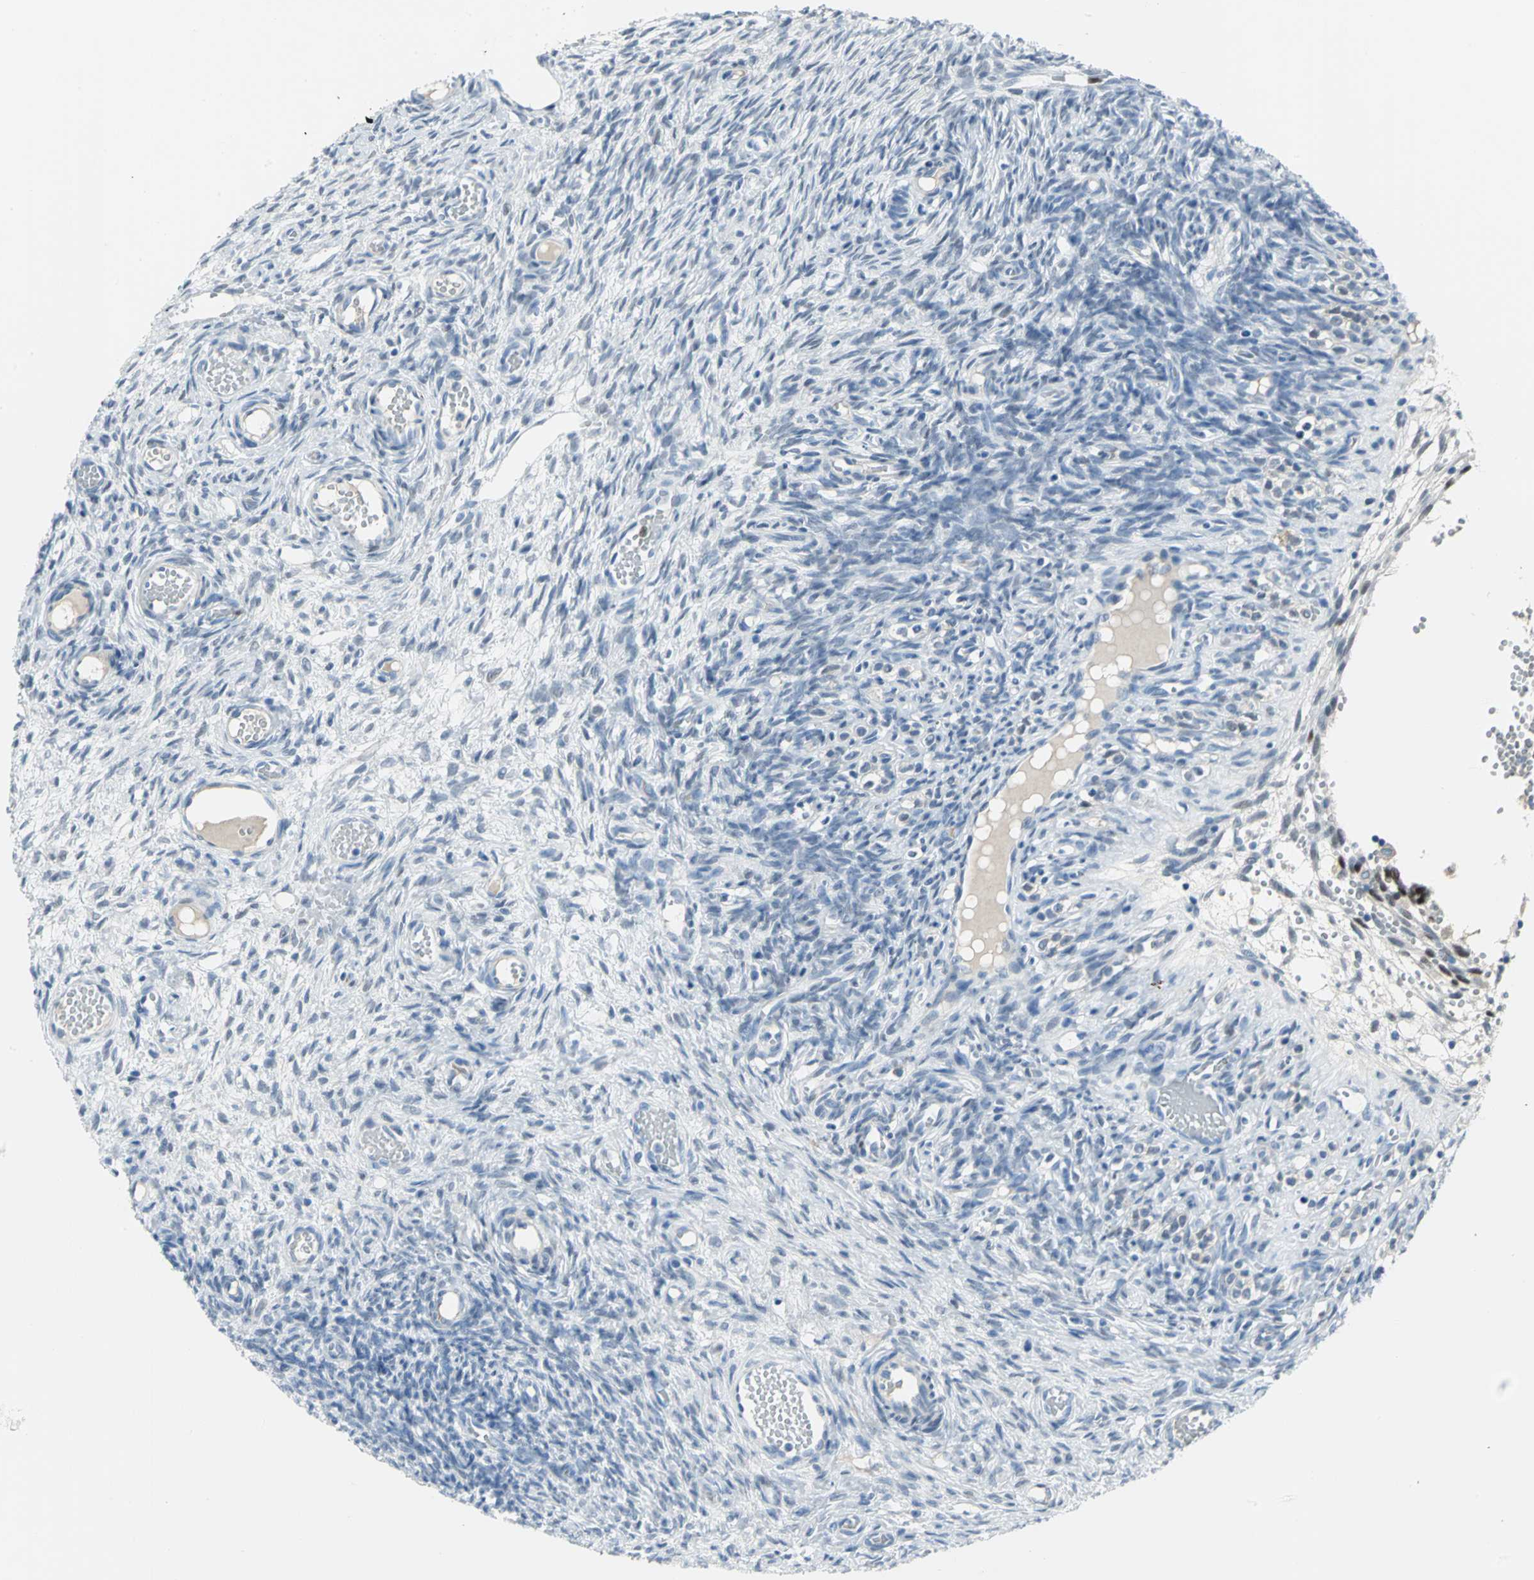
{"staining": {"intensity": "negative", "quantity": "none", "location": "none"}, "tissue": "ovary", "cell_type": "Ovarian stroma cells", "image_type": "normal", "snomed": [{"axis": "morphology", "description": "Normal tissue, NOS"}, {"axis": "topography", "description": "Ovary"}], "caption": "IHC micrograph of benign ovary: ovary stained with DAB shows no significant protein expression in ovarian stroma cells.", "gene": "MCM4", "patient": {"sex": "female", "age": 35}}